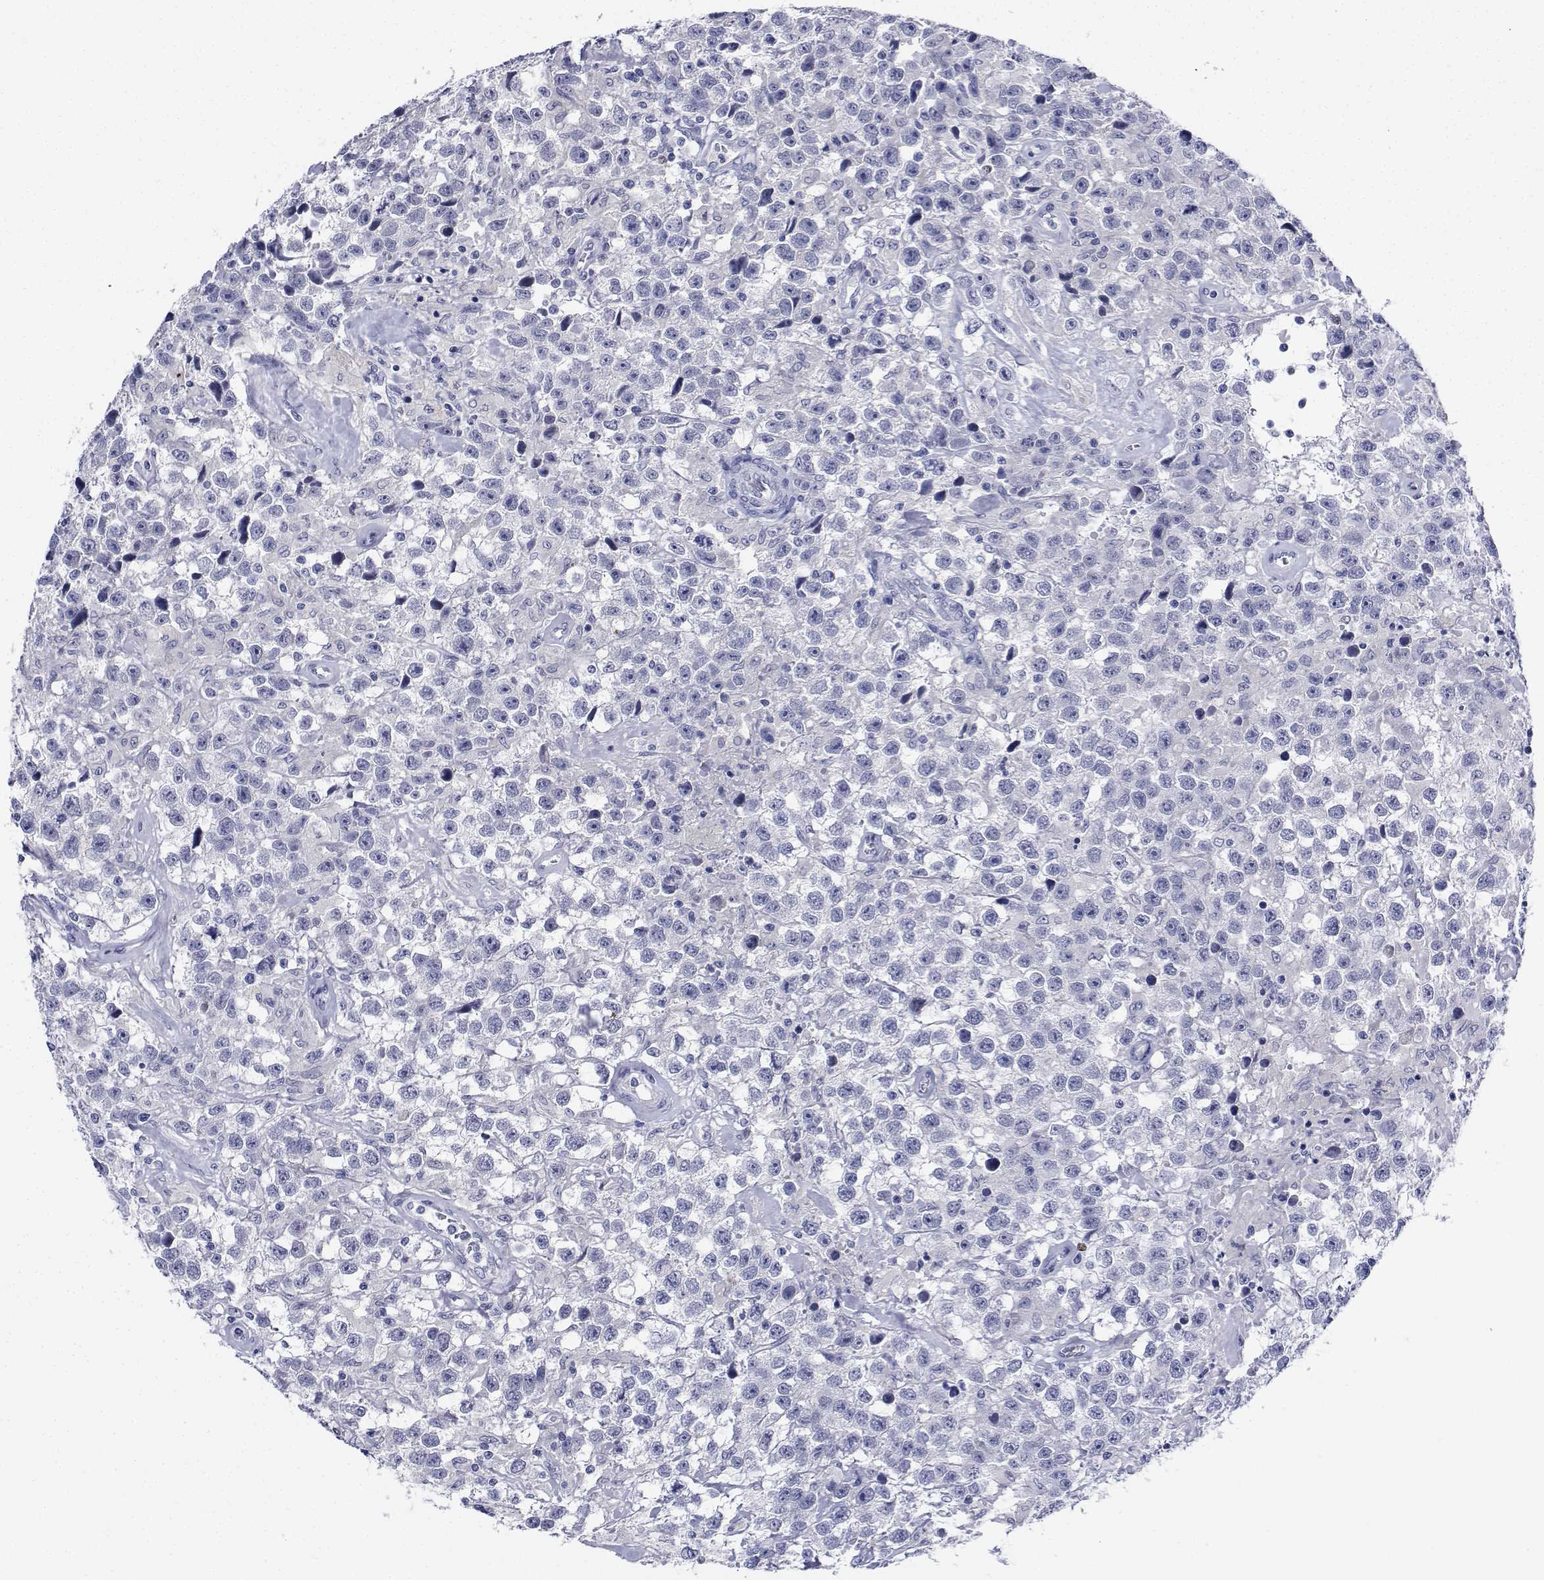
{"staining": {"intensity": "negative", "quantity": "none", "location": "none"}, "tissue": "testis cancer", "cell_type": "Tumor cells", "image_type": "cancer", "snomed": [{"axis": "morphology", "description": "Seminoma, NOS"}, {"axis": "topography", "description": "Testis"}], "caption": "A high-resolution photomicrograph shows immunohistochemistry staining of testis cancer, which demonstrates no significant staining in tumor cells.", "gene": "PLXNA4", "patient": {"sex": "male", "age": 43}}